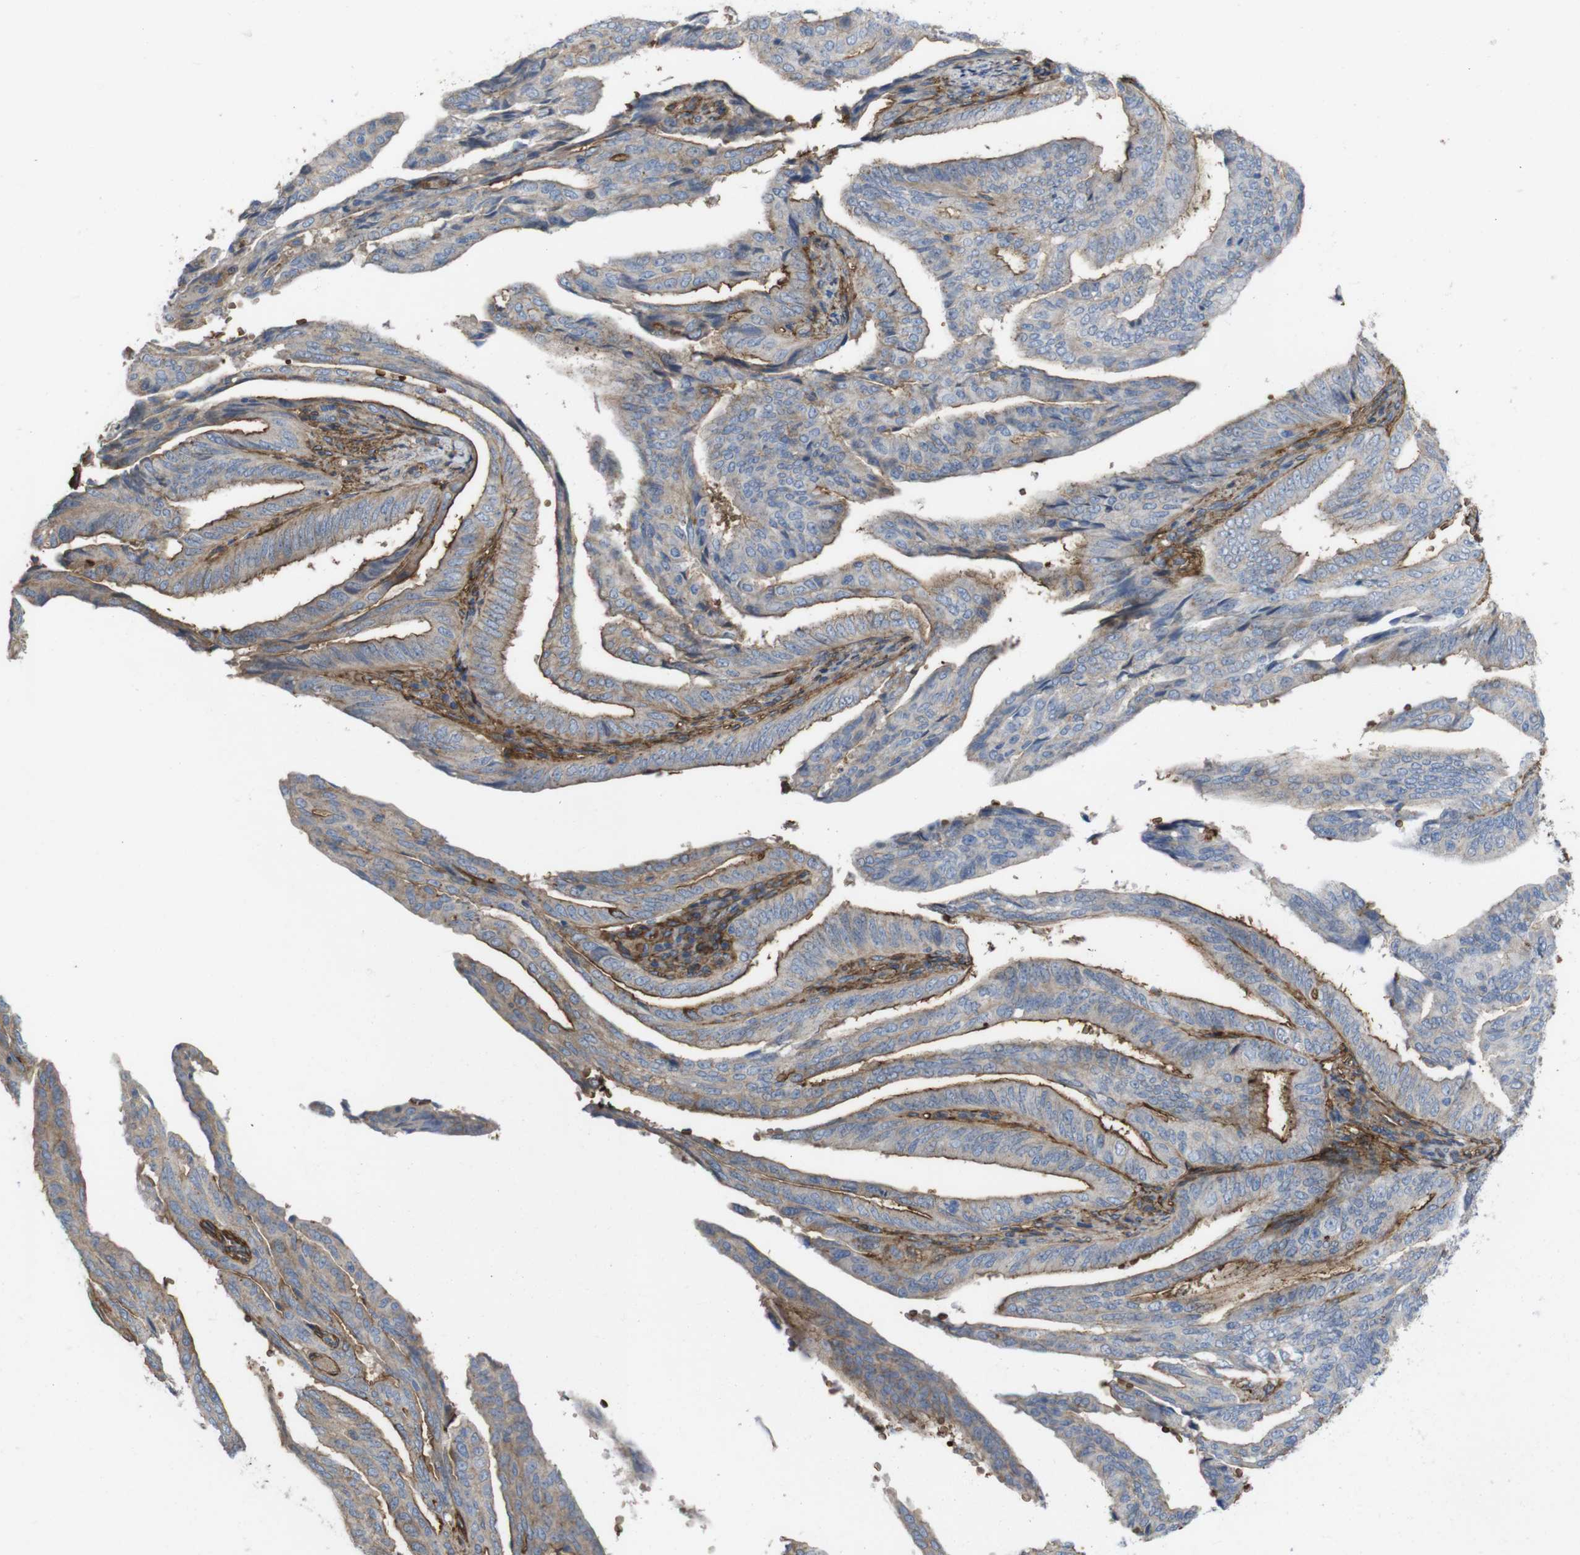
{"staining": {"intensity": "moderate", "quantity": "25%-75%", "location": "cytoplasmic/membranous"}, "tissue": "endometrial cancer", "cell_type": "Tumor cells", "image_type": "cancer", "snomed": [{"axis": "morphology", "description": "Adenocarcinoma, NOS"}, {"axis": "topography", "description": "Endometrium"}], "caption": "Protein staining of endometrial cancer tissue displays moderate cytoplasmic/membranous expression in approximately 25%-75% of tumor cells. (Stains: DAB in brown, nuclei in blue, Microscopy: brightfield microscopy at high magnification).", "gene": "CYBRD1", "patient": {"sex": "female", "age": 58}}